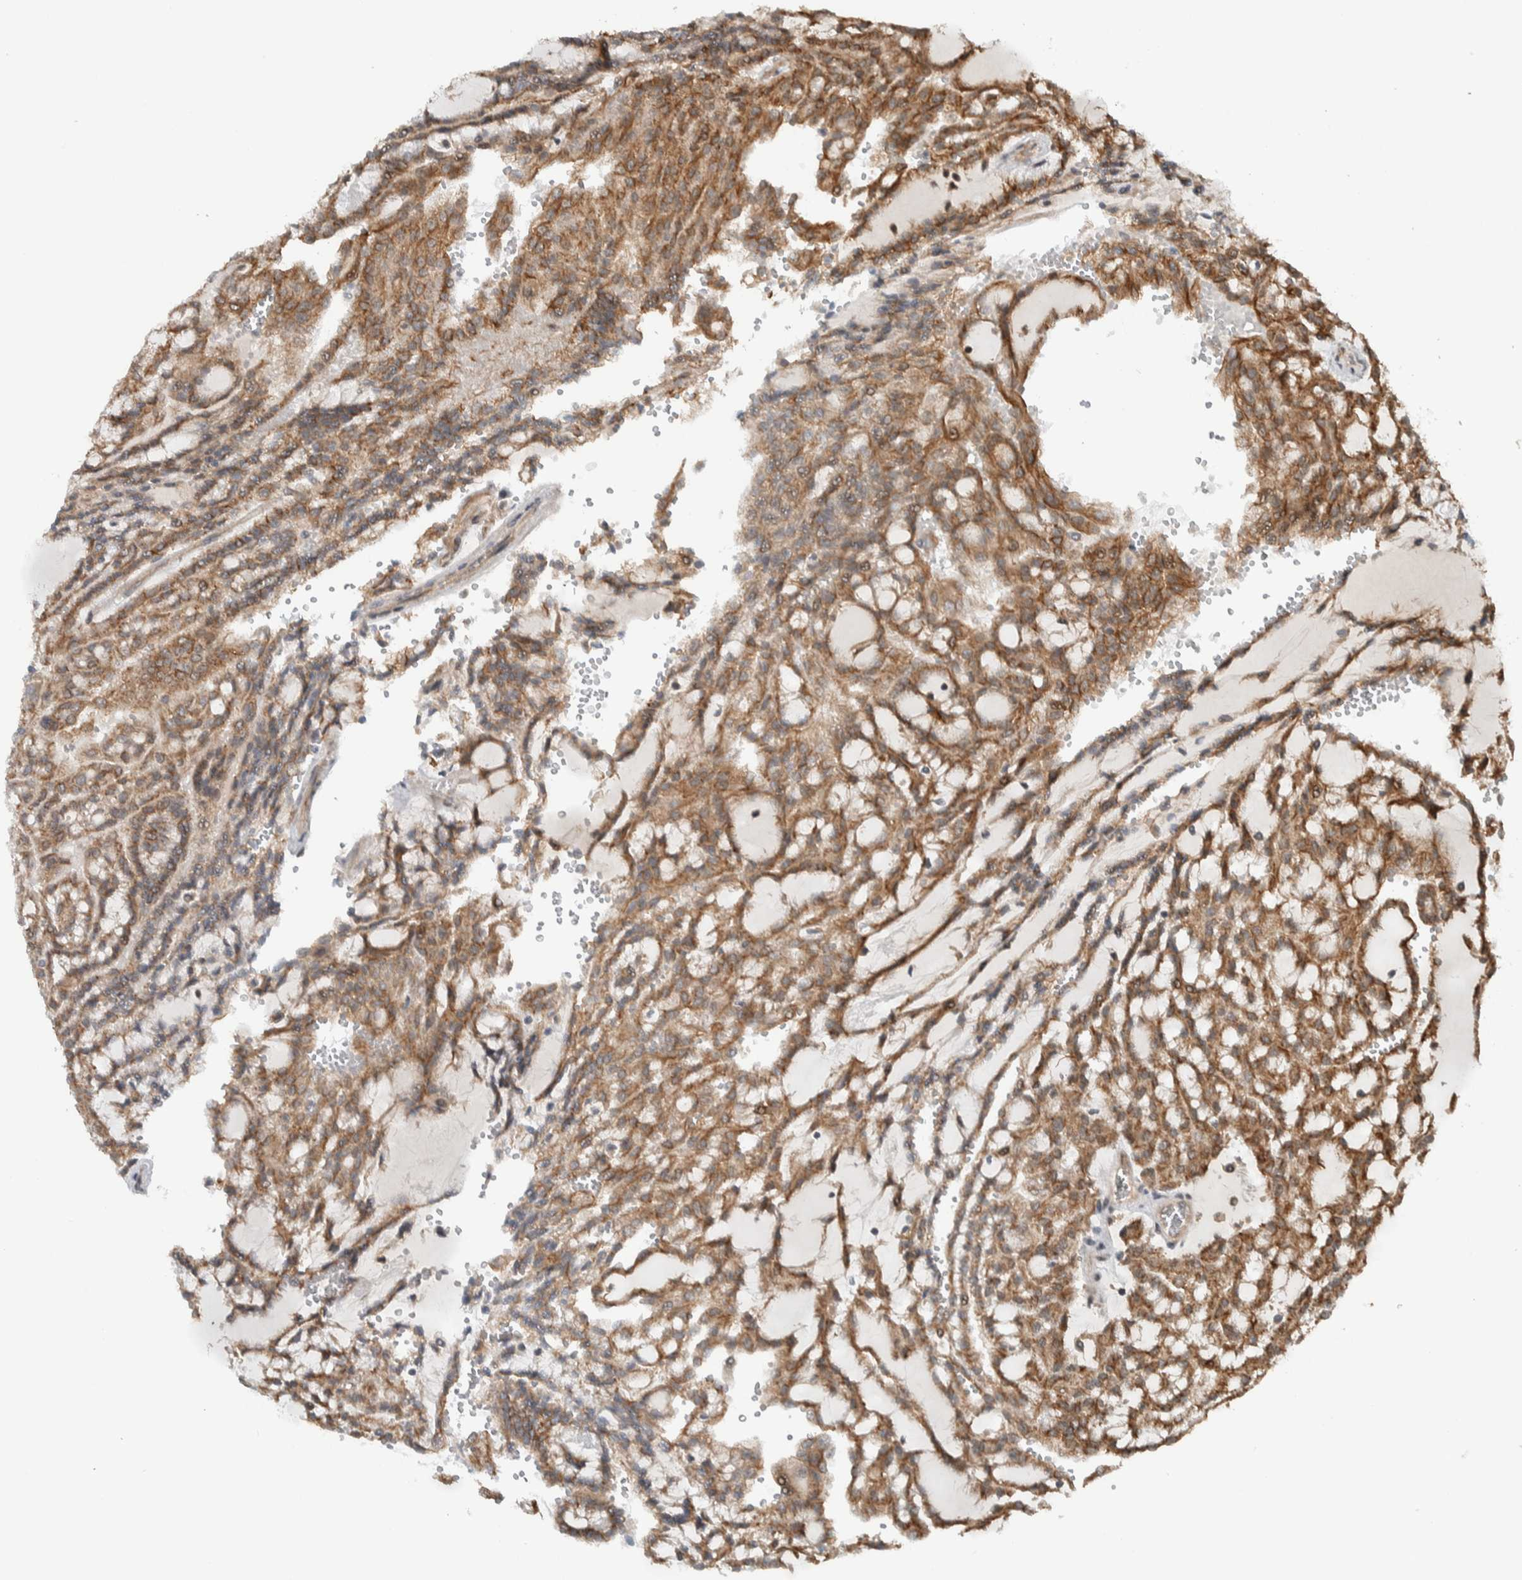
{"staining": {"intensity": "moderate", "quantity": ">75%", "location": "cytoplasmic/membranous"}, "tissue": "renal cancer", "cell_type": "Tumor cells", "image_type": "cancer", "snomed": [{"axis": "morphology", "description": "Adenocarcinoma, NOS"}, {"axis": "topography", "description": "Kidney"}], "caption": "Protein staining shows moderate cytoplasmic/membranous expression in about >75% of tumor cells in renal adenocarcinoma.", "gene": "KLHL6", "patient": {"sex": "male", "age": 63}}